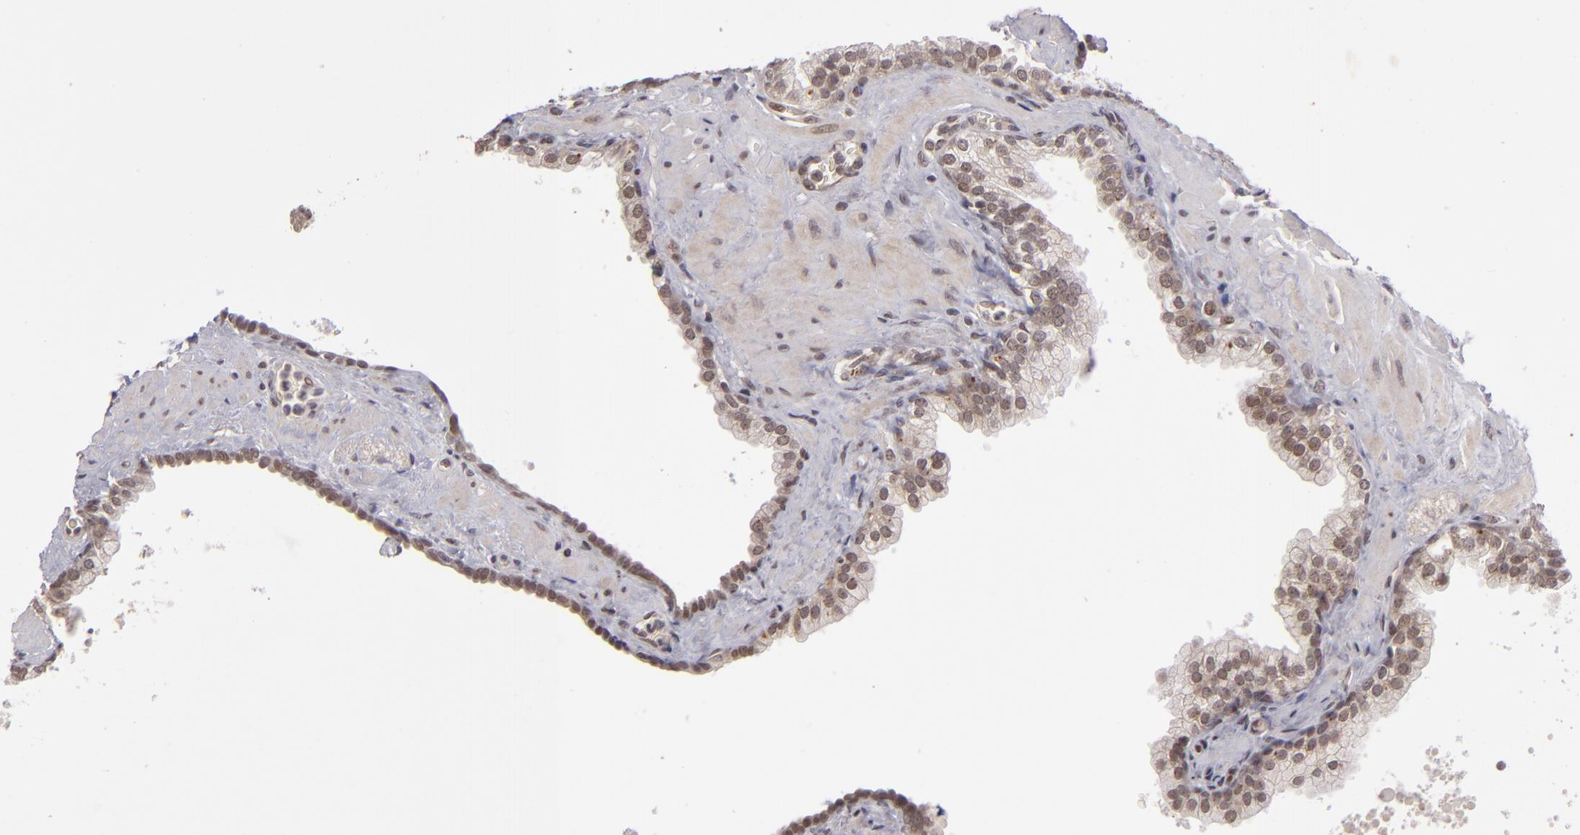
{"staining": {"intensity": "moderate", "quantity": "25%-75%", "location": "nuclear"}, "tissue": "prostate", "cell_type": "Glandular cells", "image_type": "normal", "snomed": [{"axis": "morphology", "description": "Normal tissue, NOS"}, {"axis": "topography", "description": "Prostate"}], "caption": "Immunohistochemical staining of unremarkable prostate reveals medium levels of moderate nuclear expression in about 25%-75% of glandular cells.", "gene": "DFFA", "patient": {"sex": "male", "age": 60}}